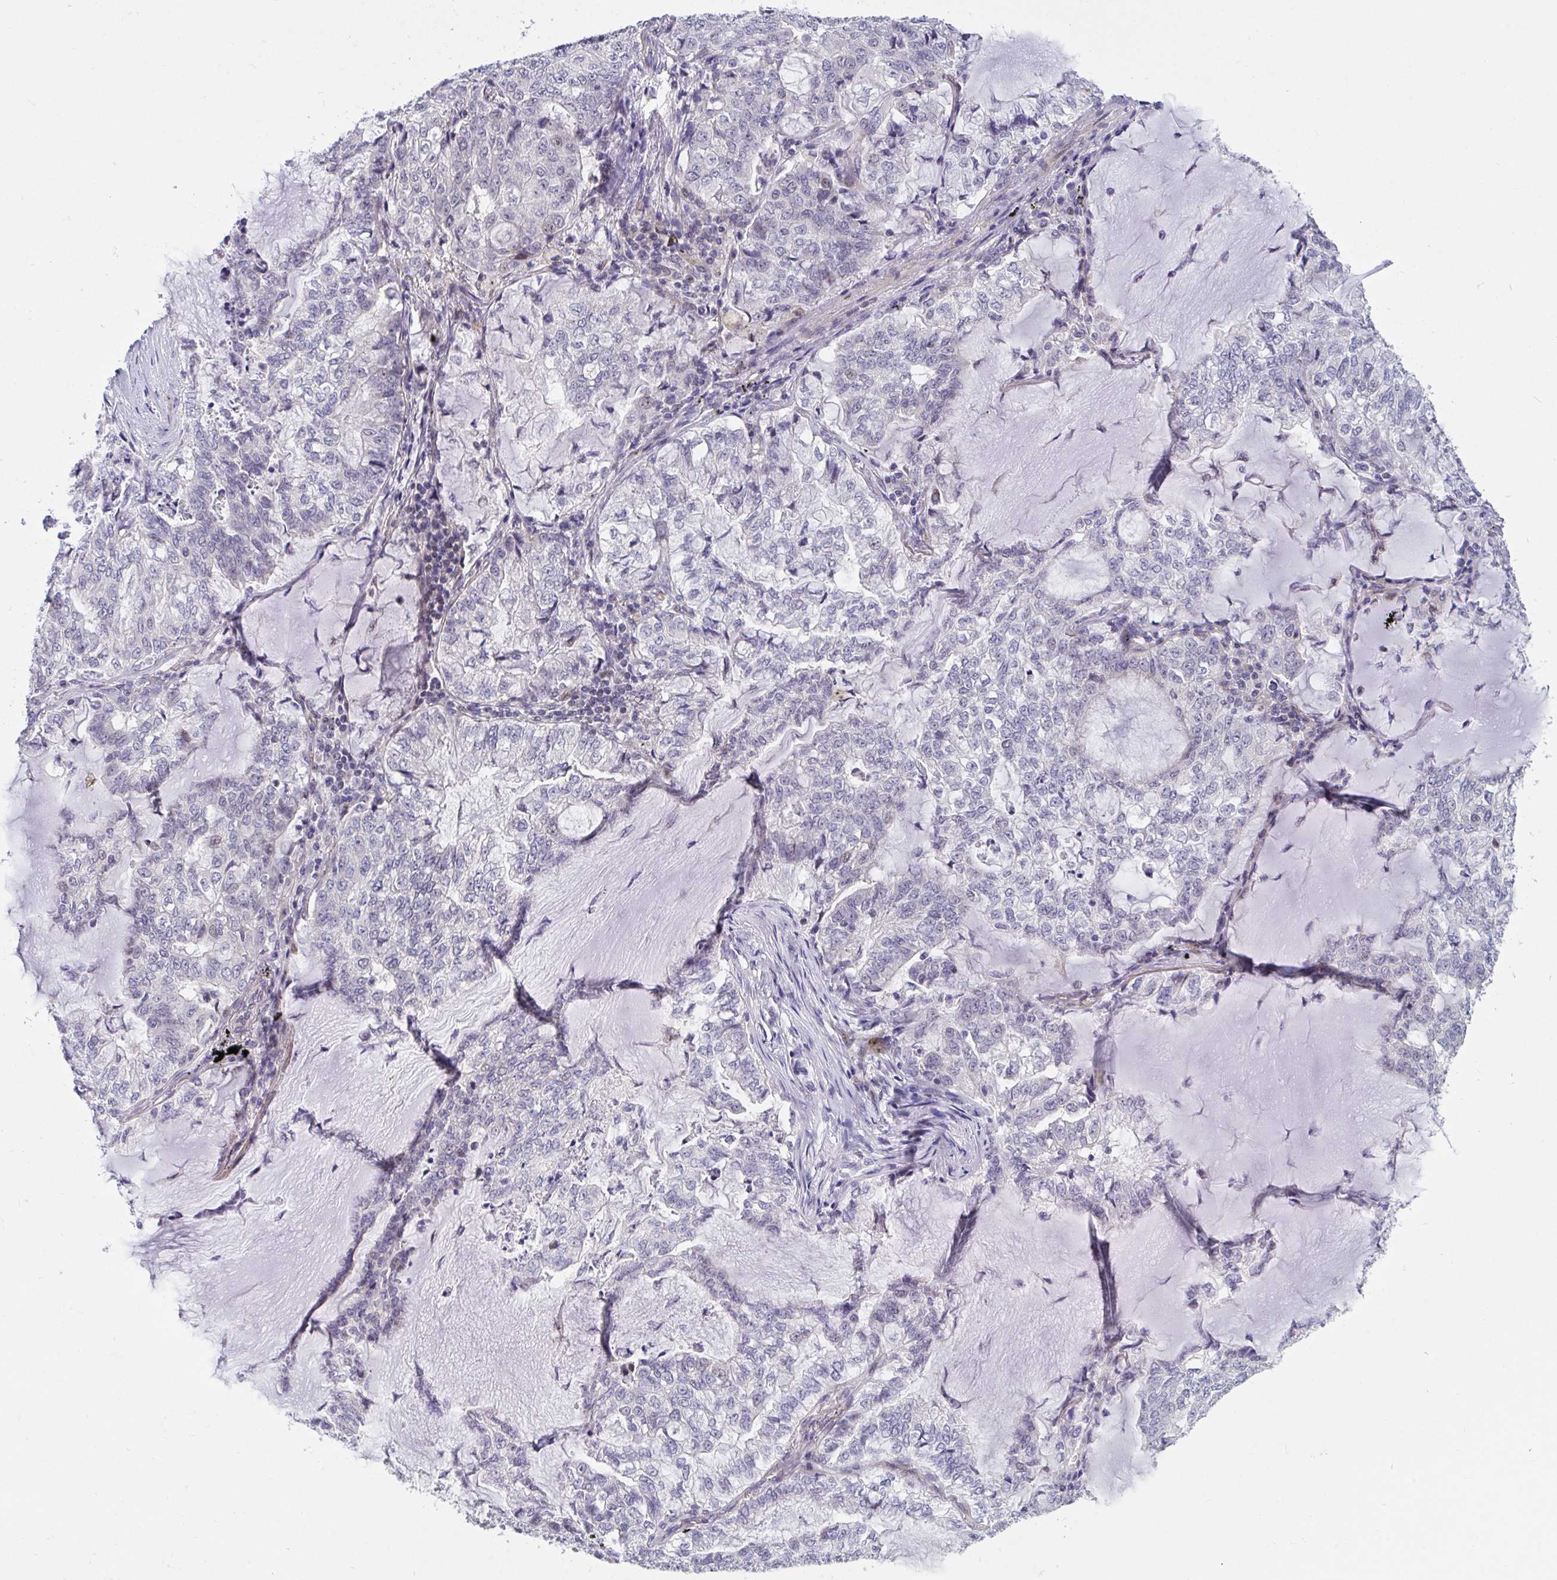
{"staining": {"intensity": "negative", "quantity": "none", "location": "none"}, "tissue": "lung cancer", "cell_type": "Tumor cells", "image_type": "cancer", "snomed": [{"axis": "morphology", "description": "Adenocarcinoma, NOS"}, {"axis": "topography", "description": "Lymph node"}, {"axis": "topography", "description": "Lung"}], "caption": "Tumor cells show no significant positivity in lung adenocarcinoma.", "gene": "FAM156B", "patient": {"sex": "male", "age": 66}}